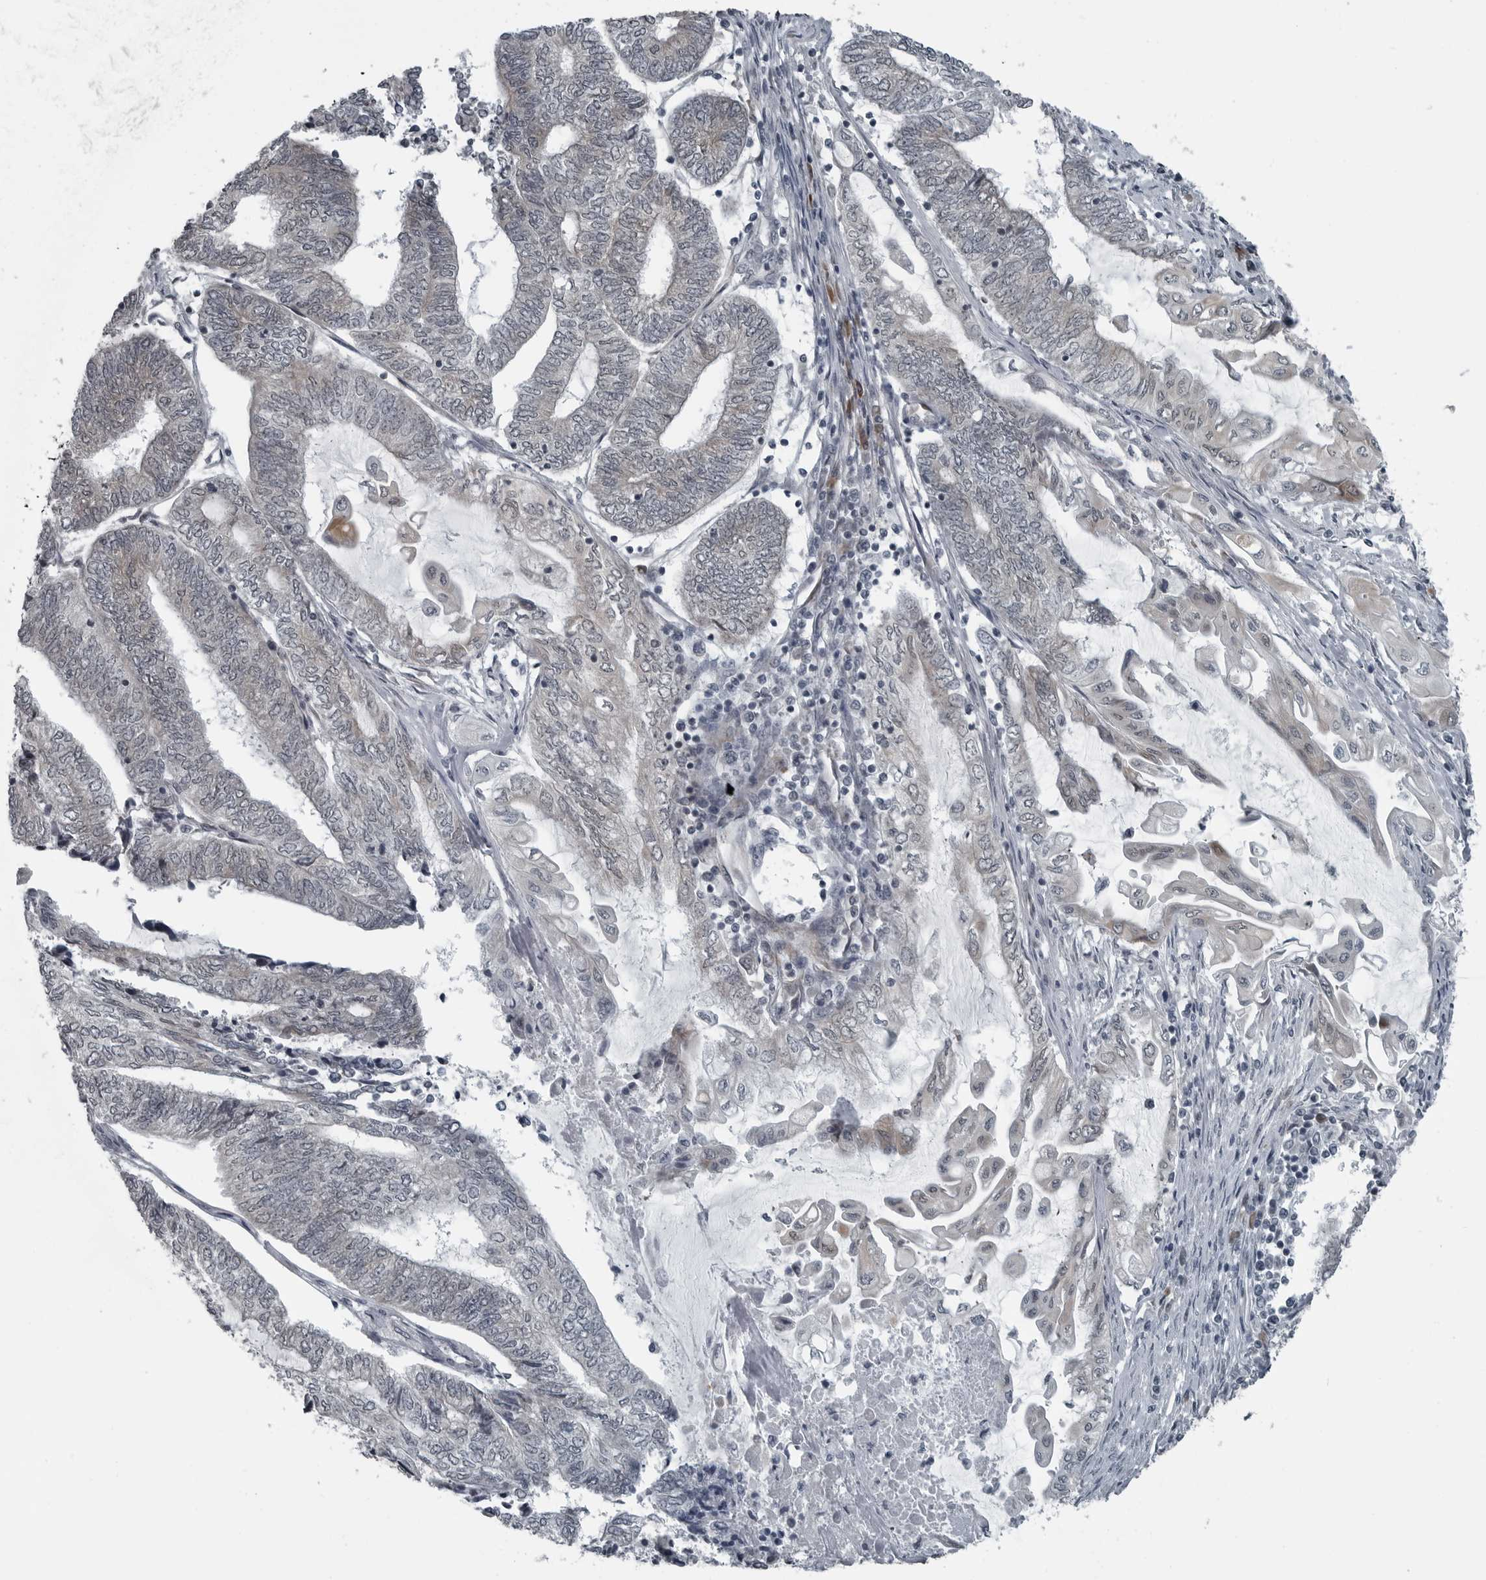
{"staining": {"intensity": "weak", "quantity": "<25%", "location": "cytoplasmic/membranous"}, "tissue": "endometrial cancer", "cell_type": "Tumor cells", "image_type": "cancer", "snomed": [{"axis": "morphology", "description": "Adenocarcinoma, NOS"}, {"axis": "topography", "description": "Uterus"}, {"axis": "topography", "description": "Endometrium"}], "caption": "Immunohistochemical staining of human endometrial cancer (adenocarcinoma) displays no significant staining in tumor cells.", "gene": "DNAAF11", "patient": {"sex": "female", "age": 70}}